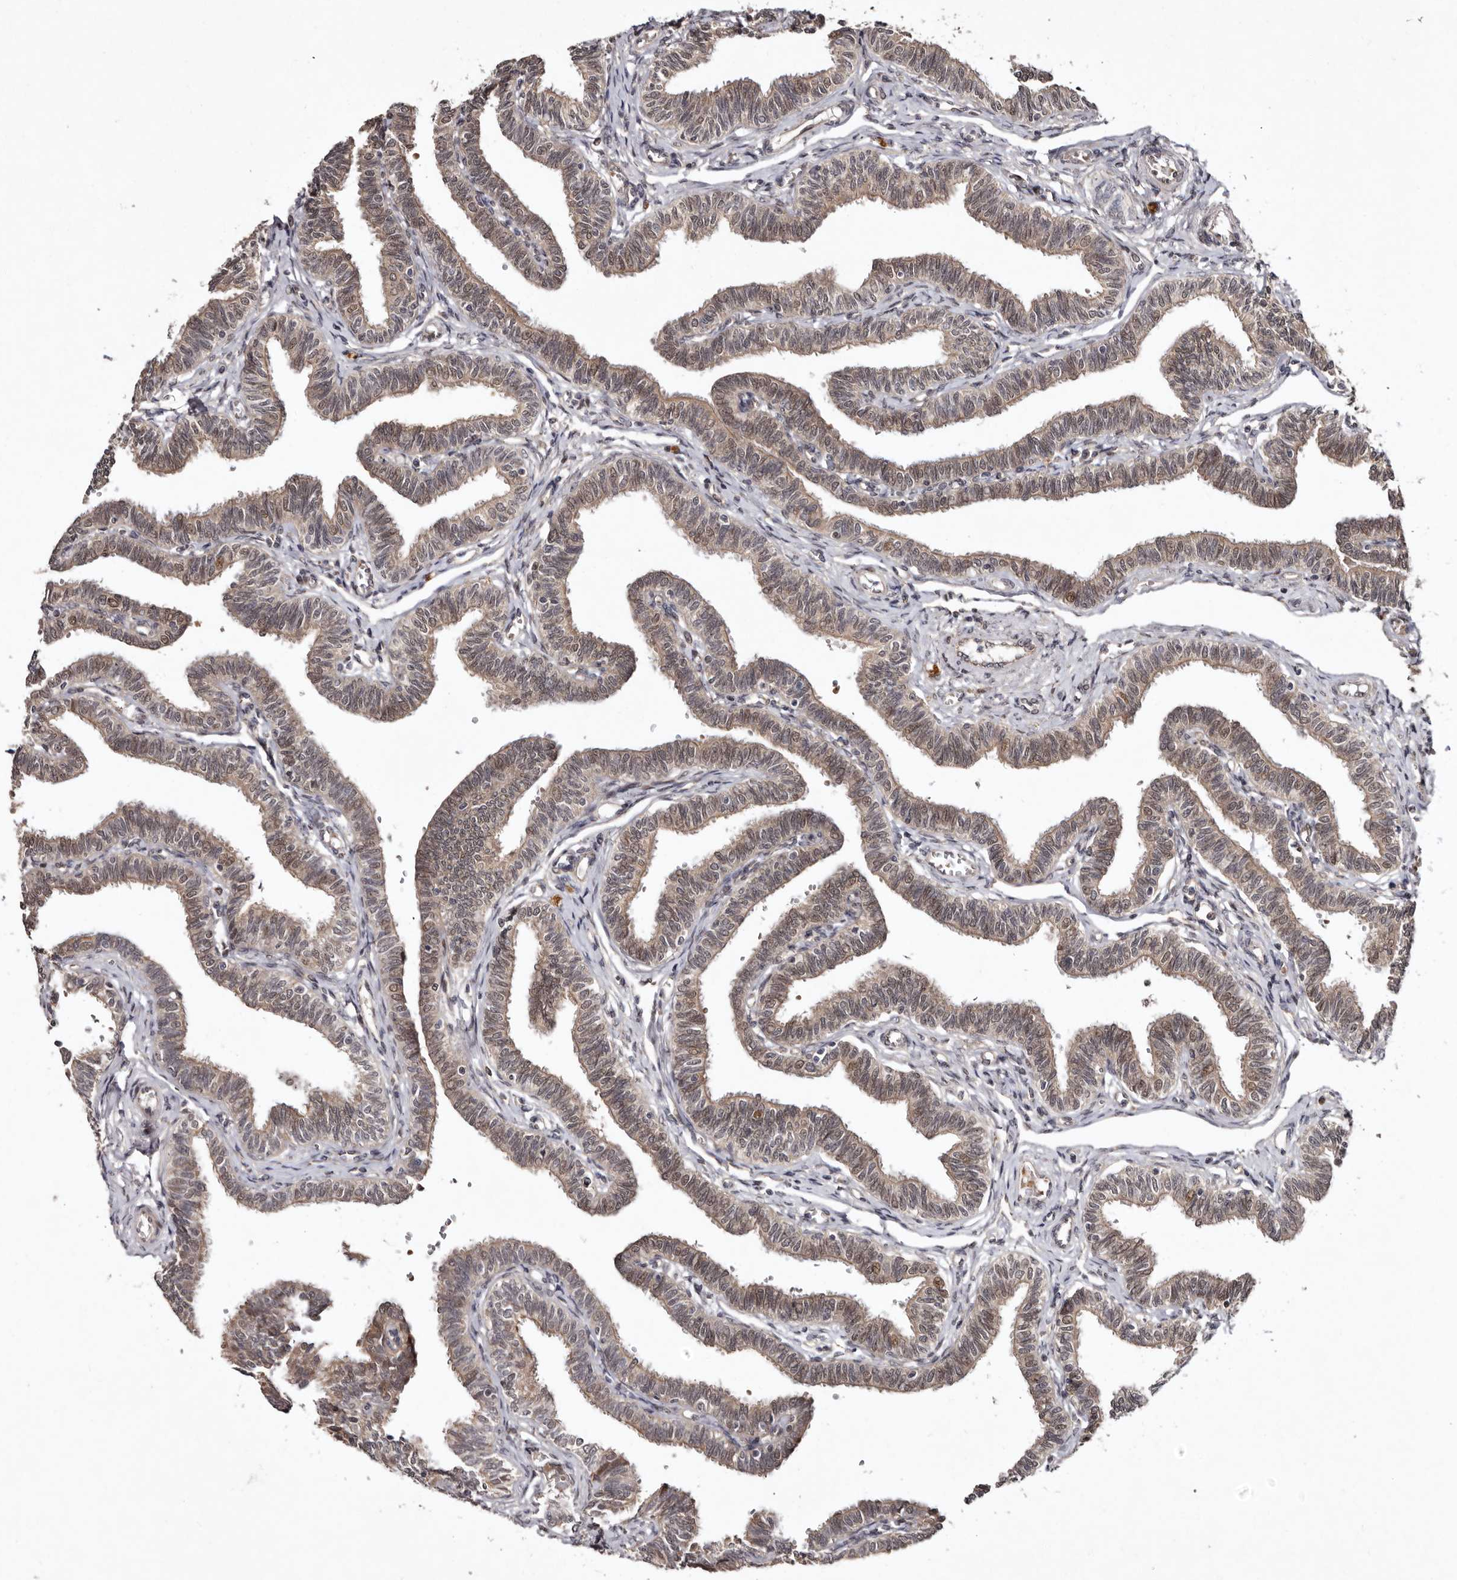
{"staining": {"intensity": "moderate", "quantity": ">75%", "location": "cytoplasmic/membranous,nuclear"}, "tissue": "fallopian tube", "cell_type": "Glandular cells", "image_type": "normal", "snomed": [{"axis": "morphology", "description": "Normal tissue, NOS"}, {"axis": "topography", "description": "Fallopian tube"}, {"axis": "topography", "description": "Ovary"}], "caption": "Immunohistochemistry histopathology image of benign fallopian tube: human fallopian tube stained using IHC demonstrates medium levels of moderate protein expression localized specifically in the cytoplasmic/membranous,nuclear of glandular cells, appearing as a cytoplasmic/membranous,nuclear brown color.", "gene": "ABL1", "patient": {"sex": "female", "age": 23}}